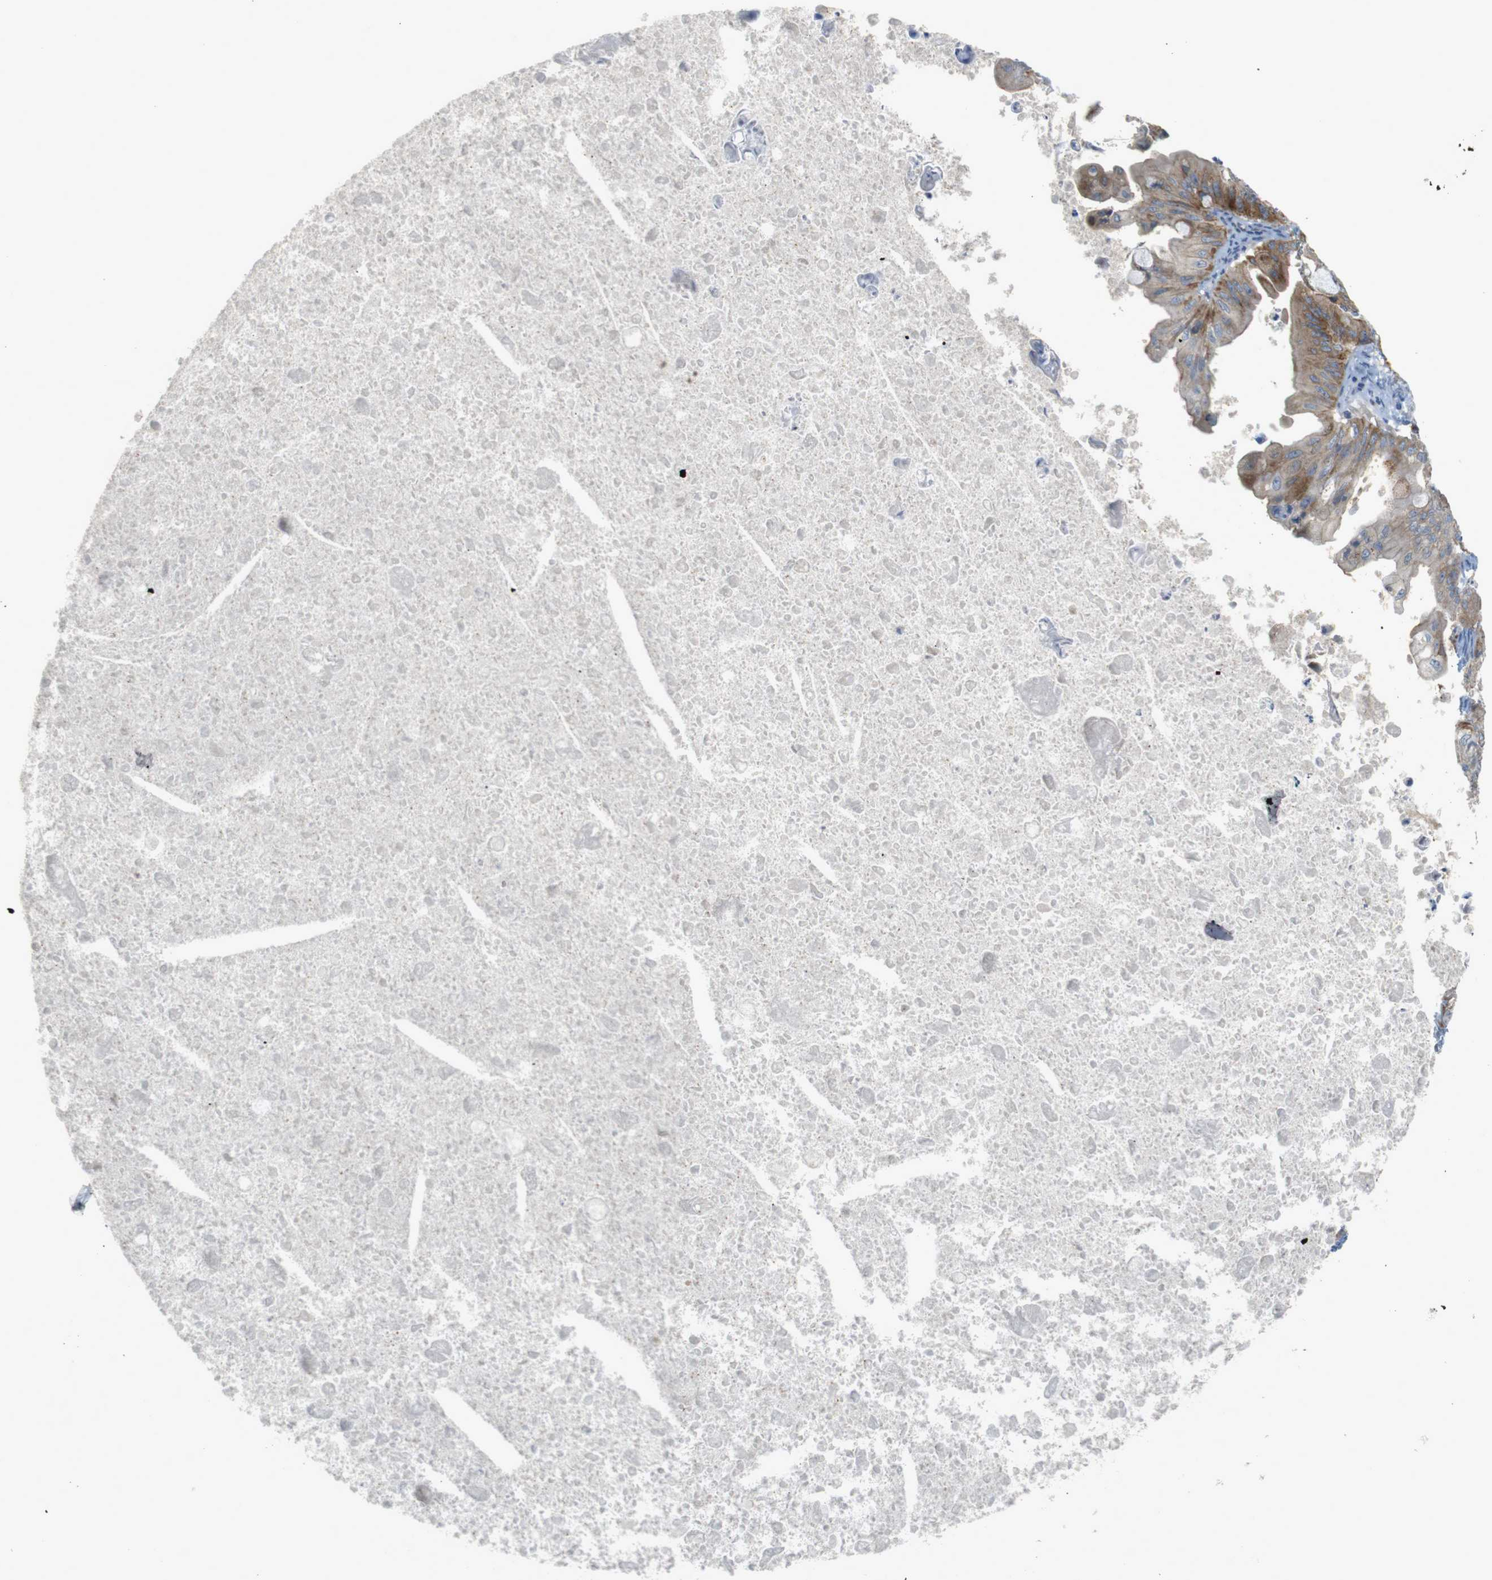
{"staining": {"intensity": "moderate", "quantity": ">75%", "location": "cytoplasmic/membranous"}, "tissue": "ovarian cancer", "cell_type": "Tumor cells", "image_type": "cancer", "snomed": [{"axis": "morphology", "description": "Cystadenocarcinoma, mucinous, NOS"}, {"axis": "topography", "description": "Ovary"}], "caption": "Ovarian cancer tissue shows moderate cytoplasmic/membranous positivity in approximately >75% of tumor cells", "gene": "GJC3", "patient": {"sex": "female", "age": 37}}